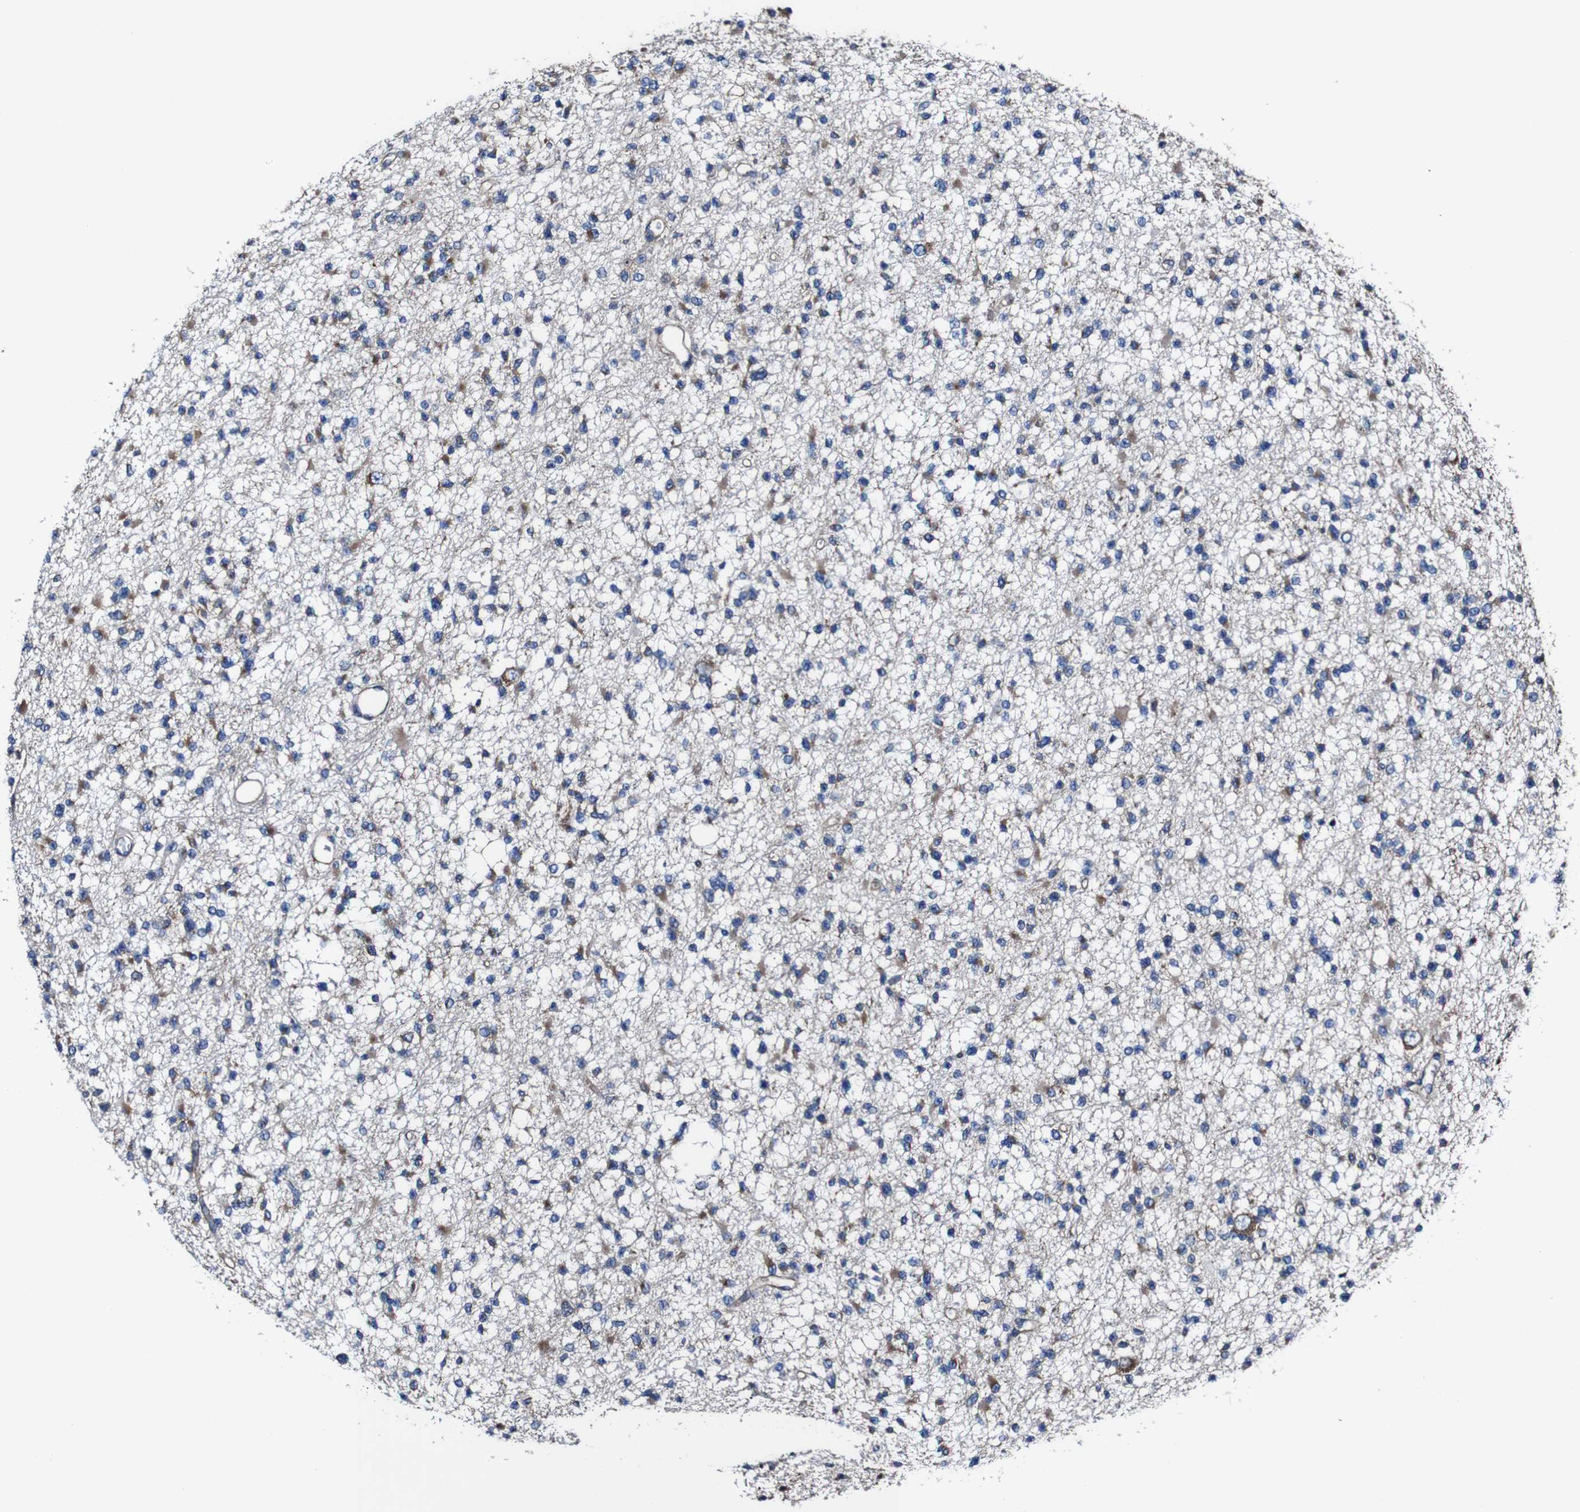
{"staining": {"intensity": "moderate", "quantity": "25%-75%", "location": "cytoplasmic/membranous"}, "tissue": "glioma", "cell_type": "Tumor cells", "image_type": "cancer", "snomed": [{"axis": "morphology", "description": "Glioma, malignant, Low grade"}, {"axis": "topography", "description": "Brain"}], "caption": "Malignant low-grade glioma was stained to show a protein in brown. There is medium levels of moderate cytoplasmic/membranous staining in about 25%-75% of tumor cells.", "gene": "CSF1R", "patient": {"sex": "female", "age": 22}}